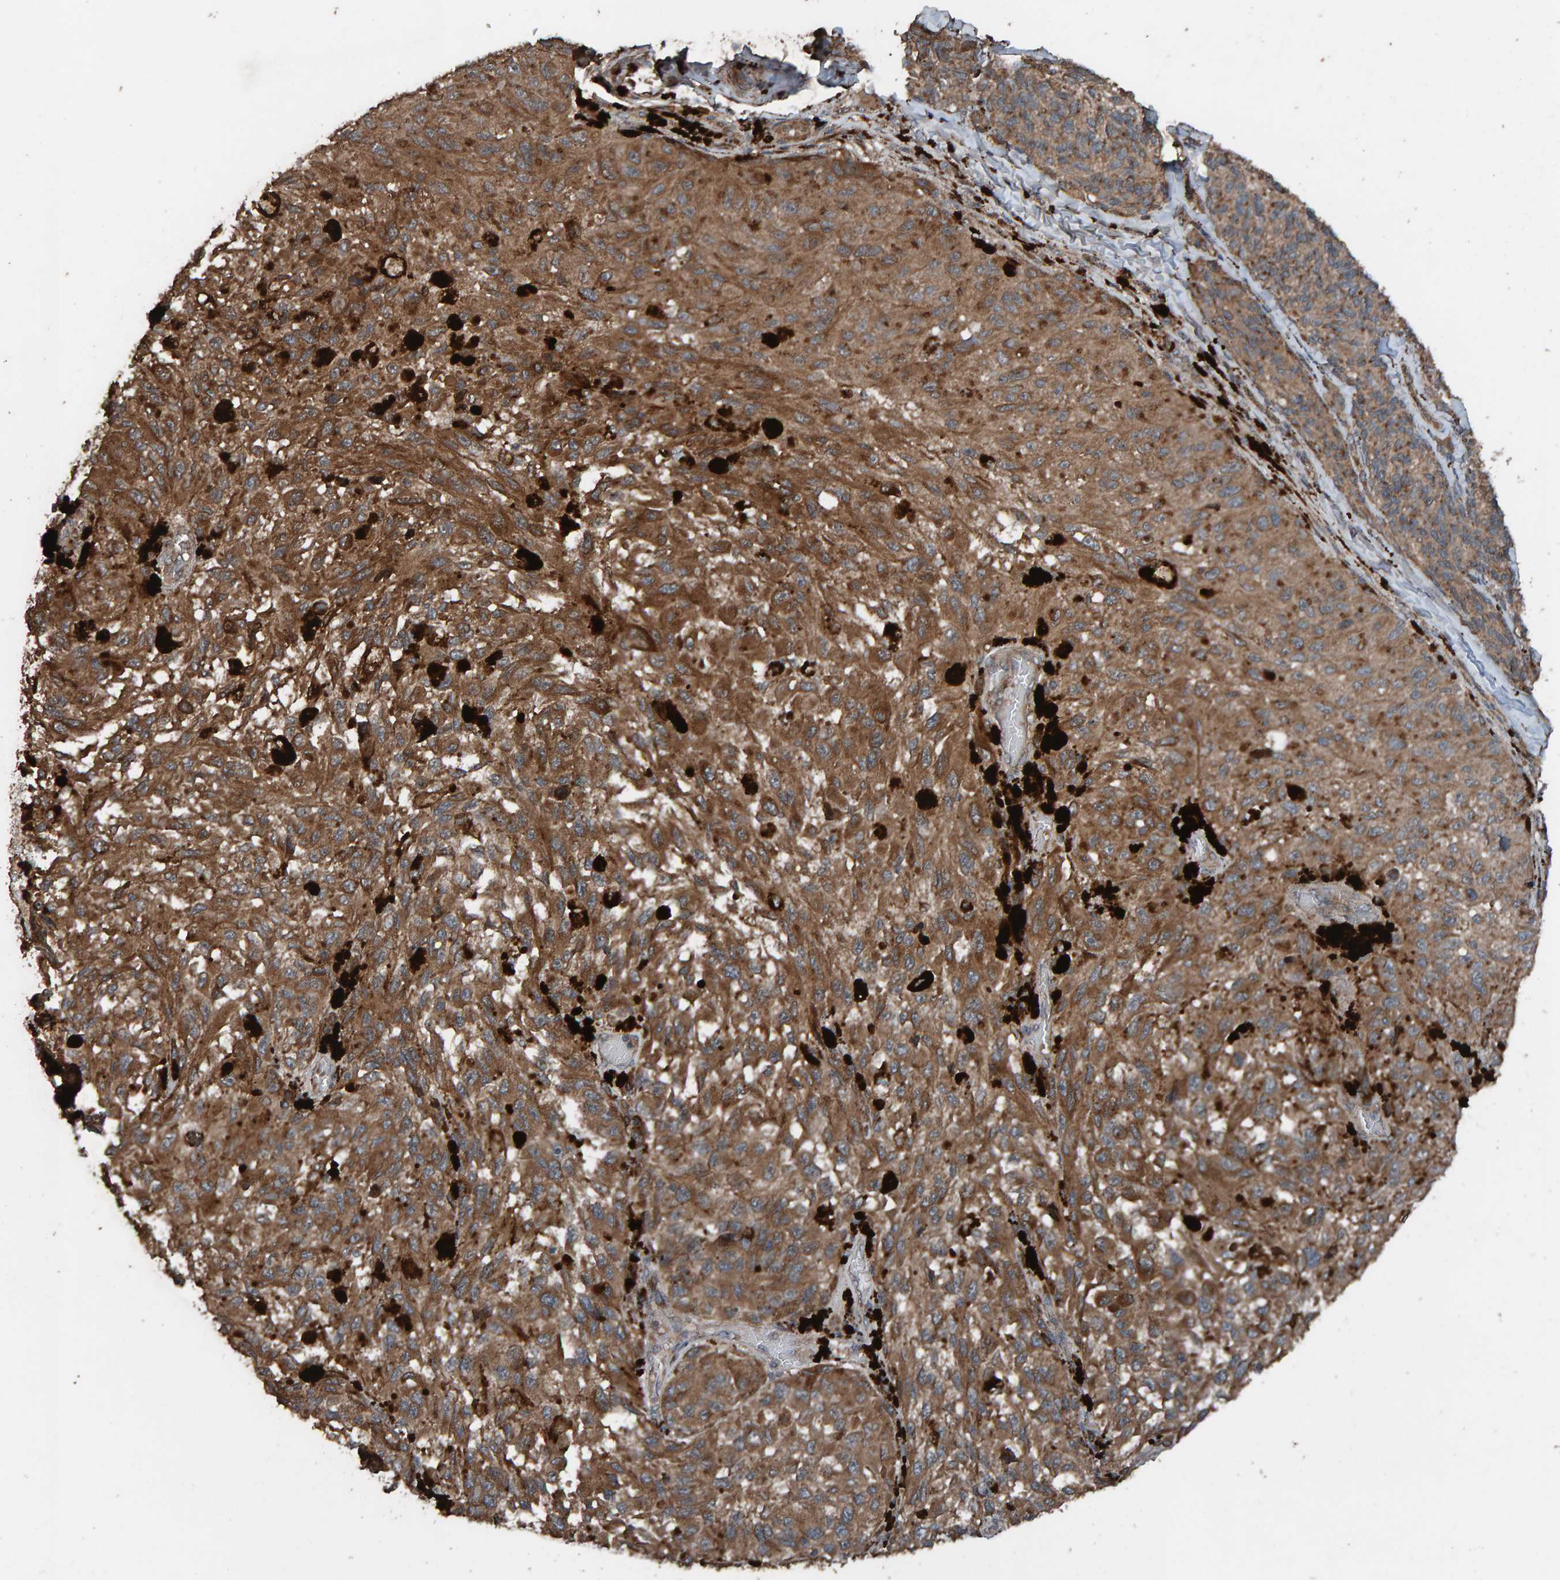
{"staining": {"intensity": "moderate", "quantity": ">75%", "location": "cytoplasmic/membranous"}, "tissue": "melanoma", "cell_type": "Tumor cells", "image_type": "cancer", "snomed": [{"axis": "morphology", "description": "Malignant melanoma, NOS"}, {"axis": "topography", "description": "Skin"}], "caption": "Protein expression analysis of malignant melanoma exhibits moderate cytoplasmic/membranous staining in approximately >75% of tumor cells.", "gene": "DUS1L", "patient": {"sex": "female", "age": 73}}